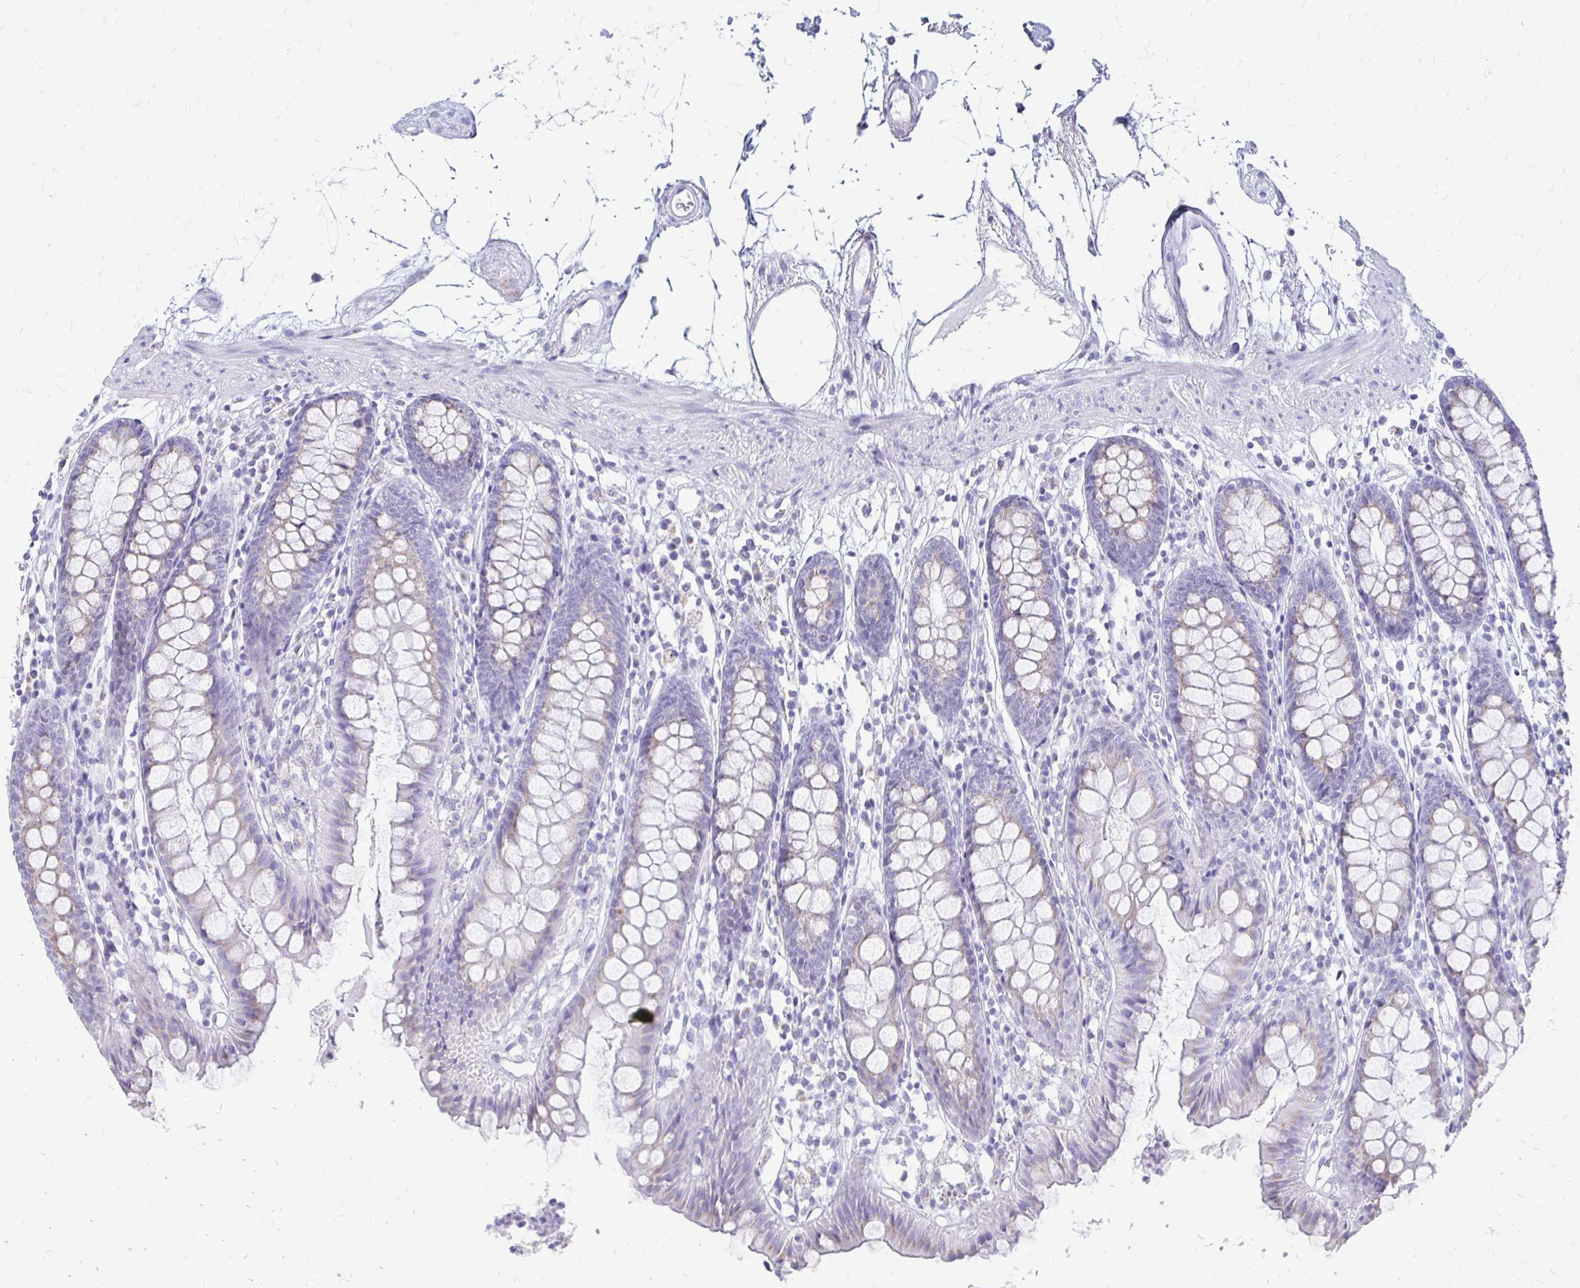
{"staining": {"intensity": "negative", "quantity": "none", "location": "none"}, "tissue": "colon", "cell_type": "Endothelial cells", "image_type": "normal", "snomed": [{"axis": "morphology", "description": "Normal tissue, NOS"}, {"axis": "topography", "description": "Colon"}], "caption": "The image exhibits no significant expression in endothelial cells of colon. (Immunohistochemistry, brightfield microscopy, high magnification).", "gene": "PAGE4", "patient": {"sex": "female", "age": 84}}